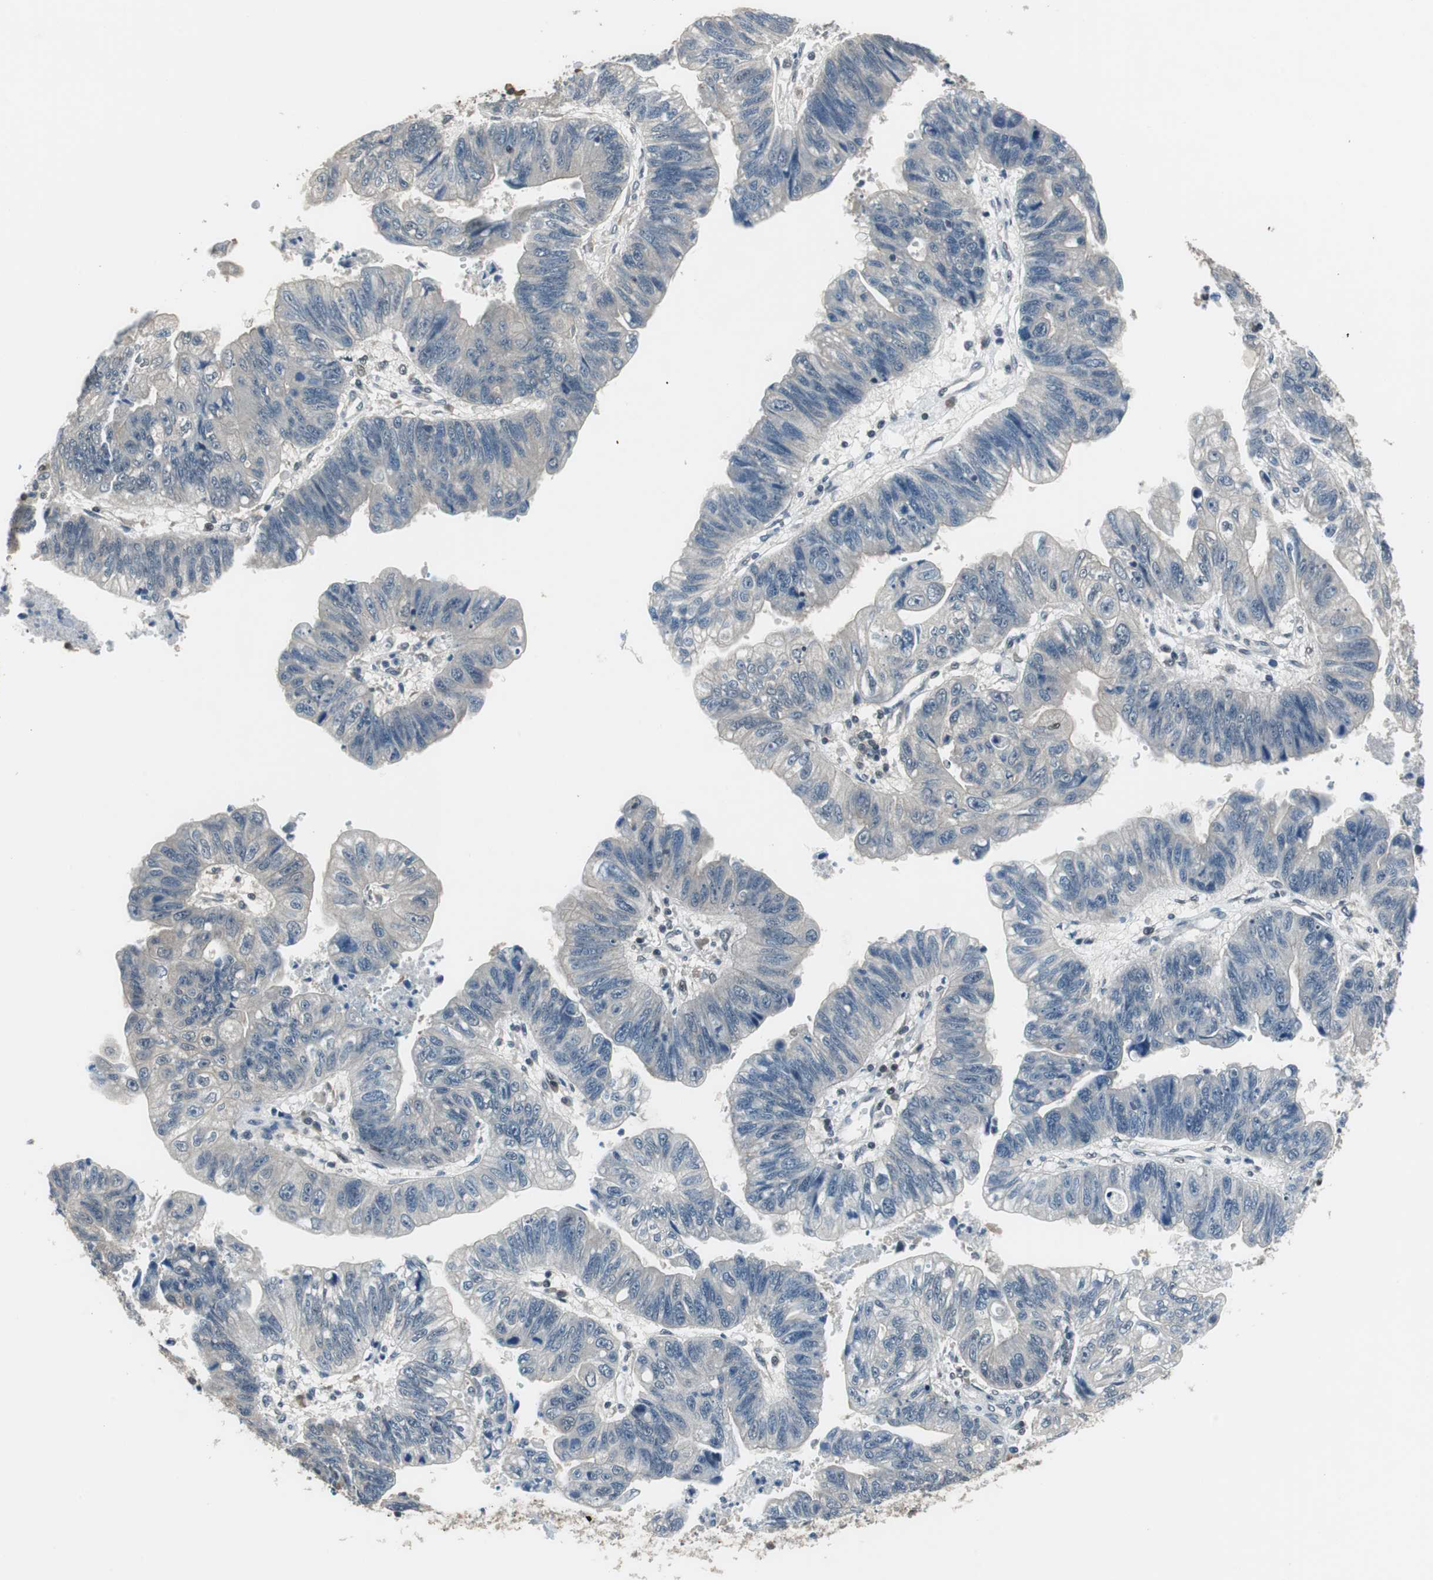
{"staining": {"intensity": "negative", "quantity": "none", "location": "none"}, "tissue": "stomach cancer", "cell_type": "Tumor cells", "image_type": "cancer", "snomed": [{"axis": "morphology", "description": "Adenocarcinoma, NOS"}, {"axis": "topography", "description": "Stomach"}], "caption": "A photomicrograph of human stomach adenocarcinoma is negative for staining in tumor cells.", "gene": "MAFB", "patient": {"sex": "male", "age": 59}}